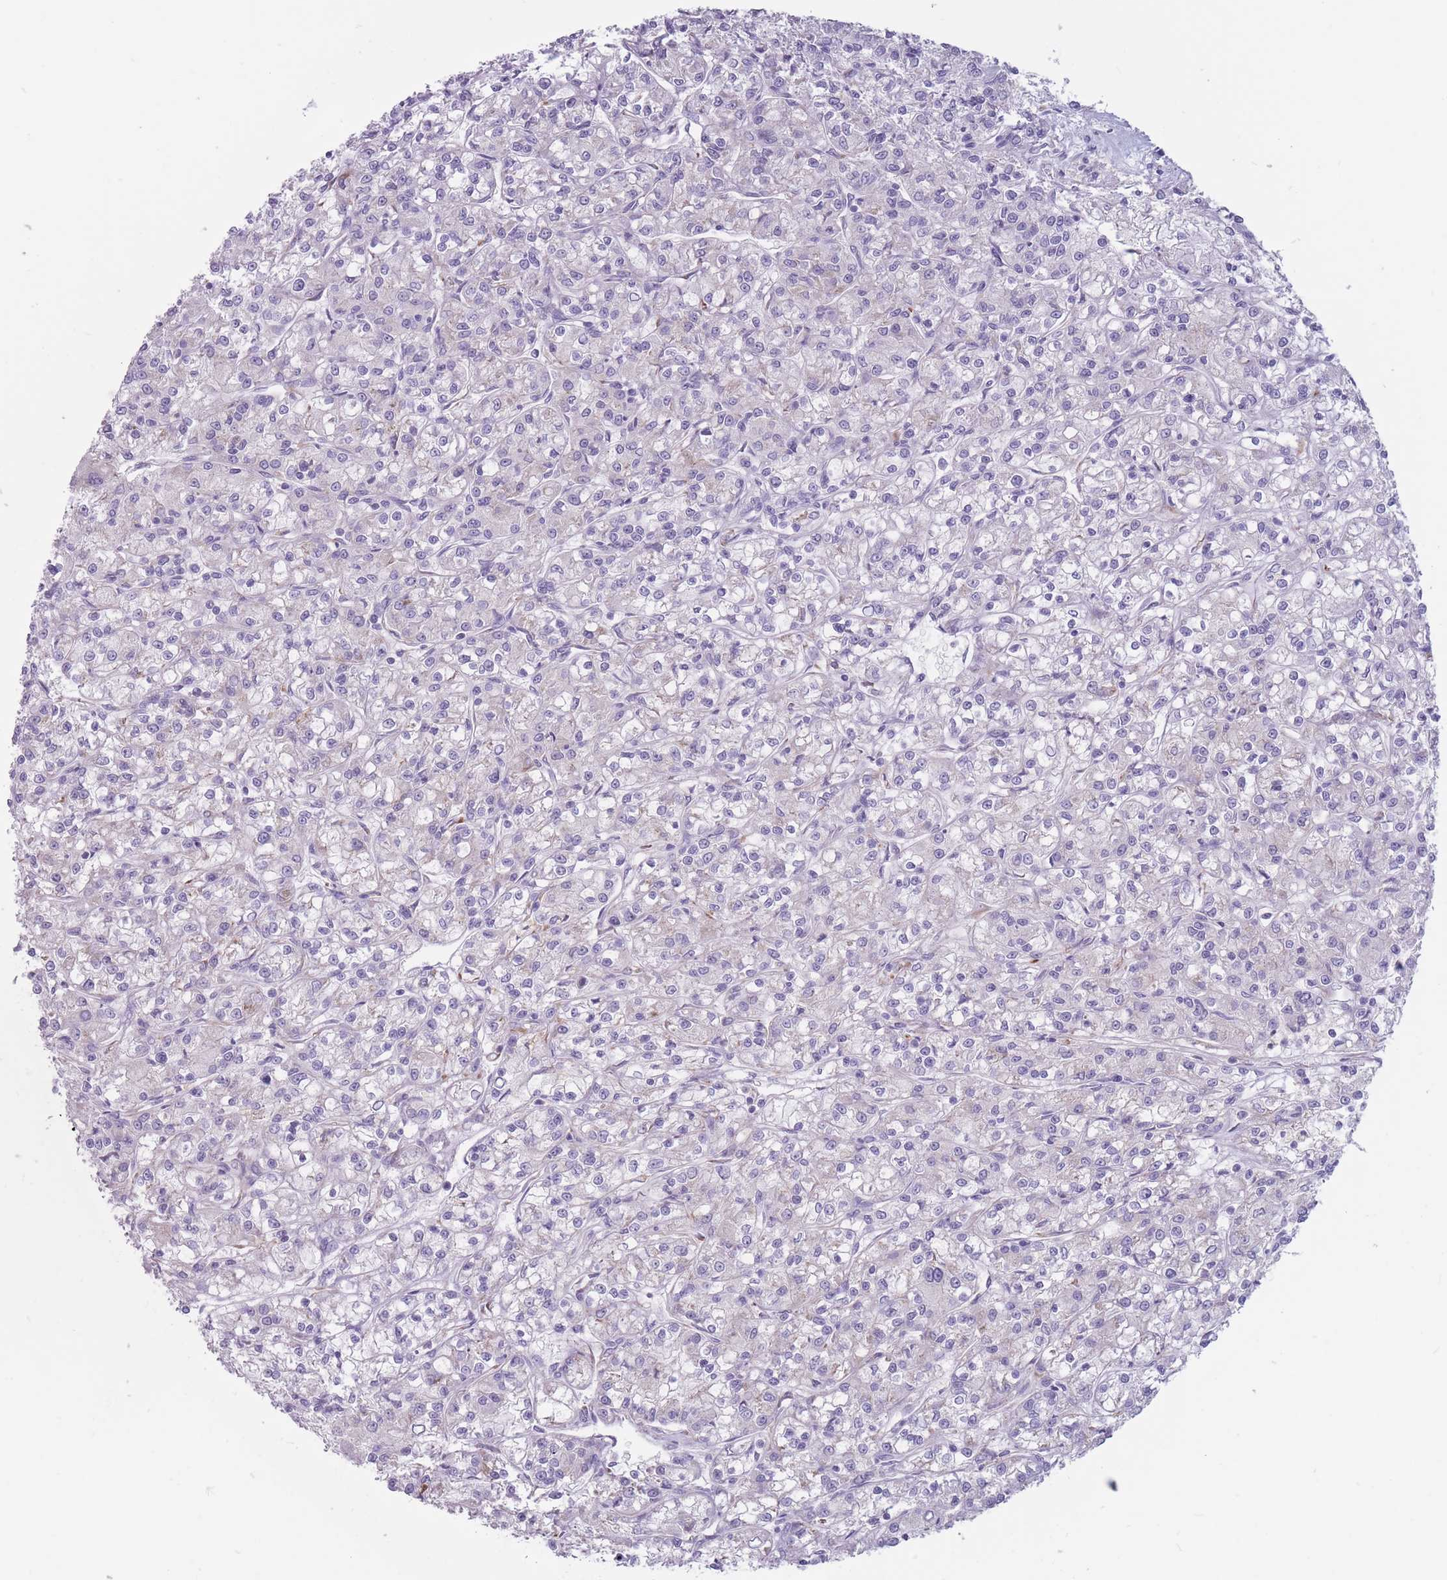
{"staining": {"intensity": "negative", "quantity": "none", "location": "none"}, "tissue": "renal cancer", "cell_type": "Tumor cells", "image_type": "cancer", "snomed": [{"axis": "morphology", "description": "Adenocarcinoma, NOS"}, {"axis": "topography", "description": "Kidney"}], "caption": "Immunohistochemistry micrograph of neoplastic tissue: human renal adenocarcinoma stained with DAB demonstrates no significant protein expression in tumor cells.", "gene": "RPL18", "patient": {"sex": "female", "age": 59}}